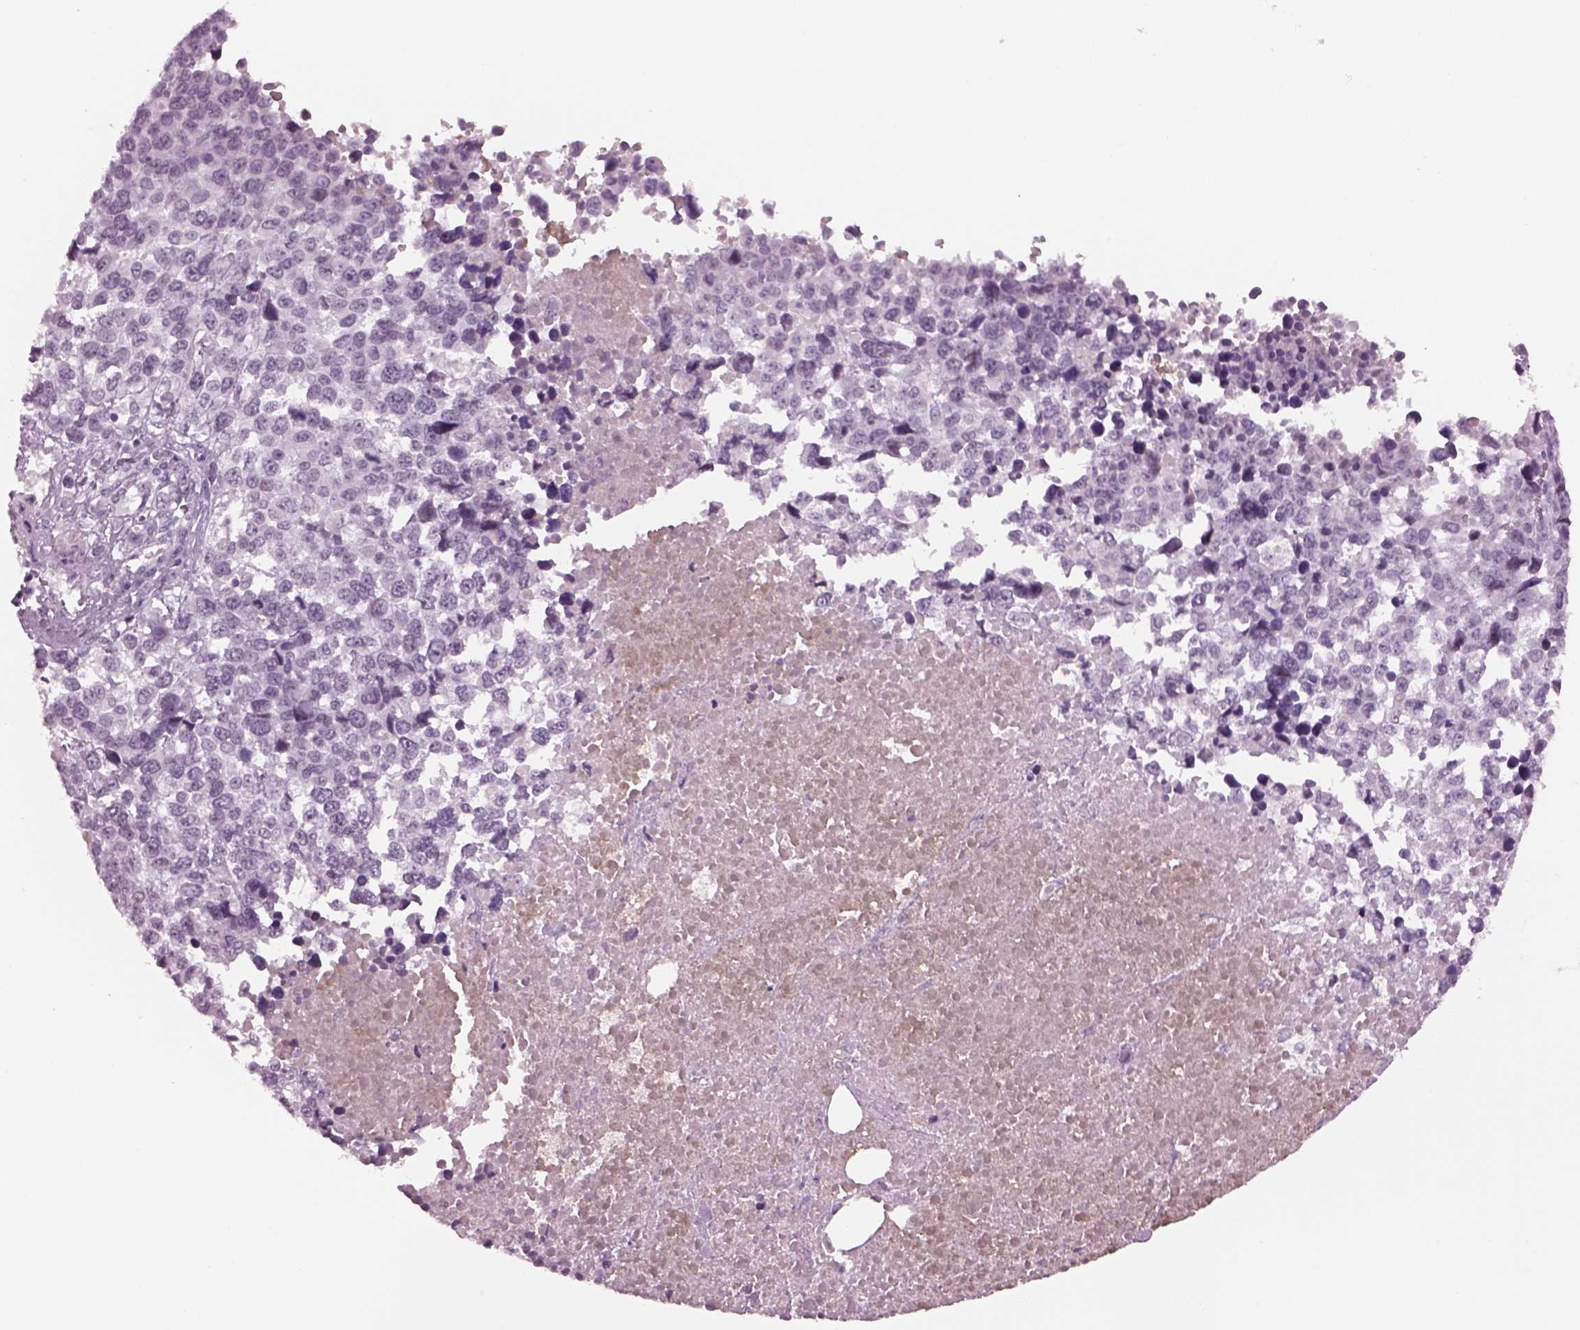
{"staining": {"intensity": "negative", "quantity": "none", "location": "none"}, "tissue": "melanoma", "cell_type": "Tumor cells", "image_type": "cancer", "snomed": [{"axis": "morphology", "description": "Malignant melanoma, Metastatic site"}, {"axis": "topography", "description": "Skin"}], "caption": "This is a micrograph of immunohistochemistry staining of melanoma, which shows no positivity in tumor cells.", "gene": "CYLC1", "patient": {"sex": "male", "age": 84}}